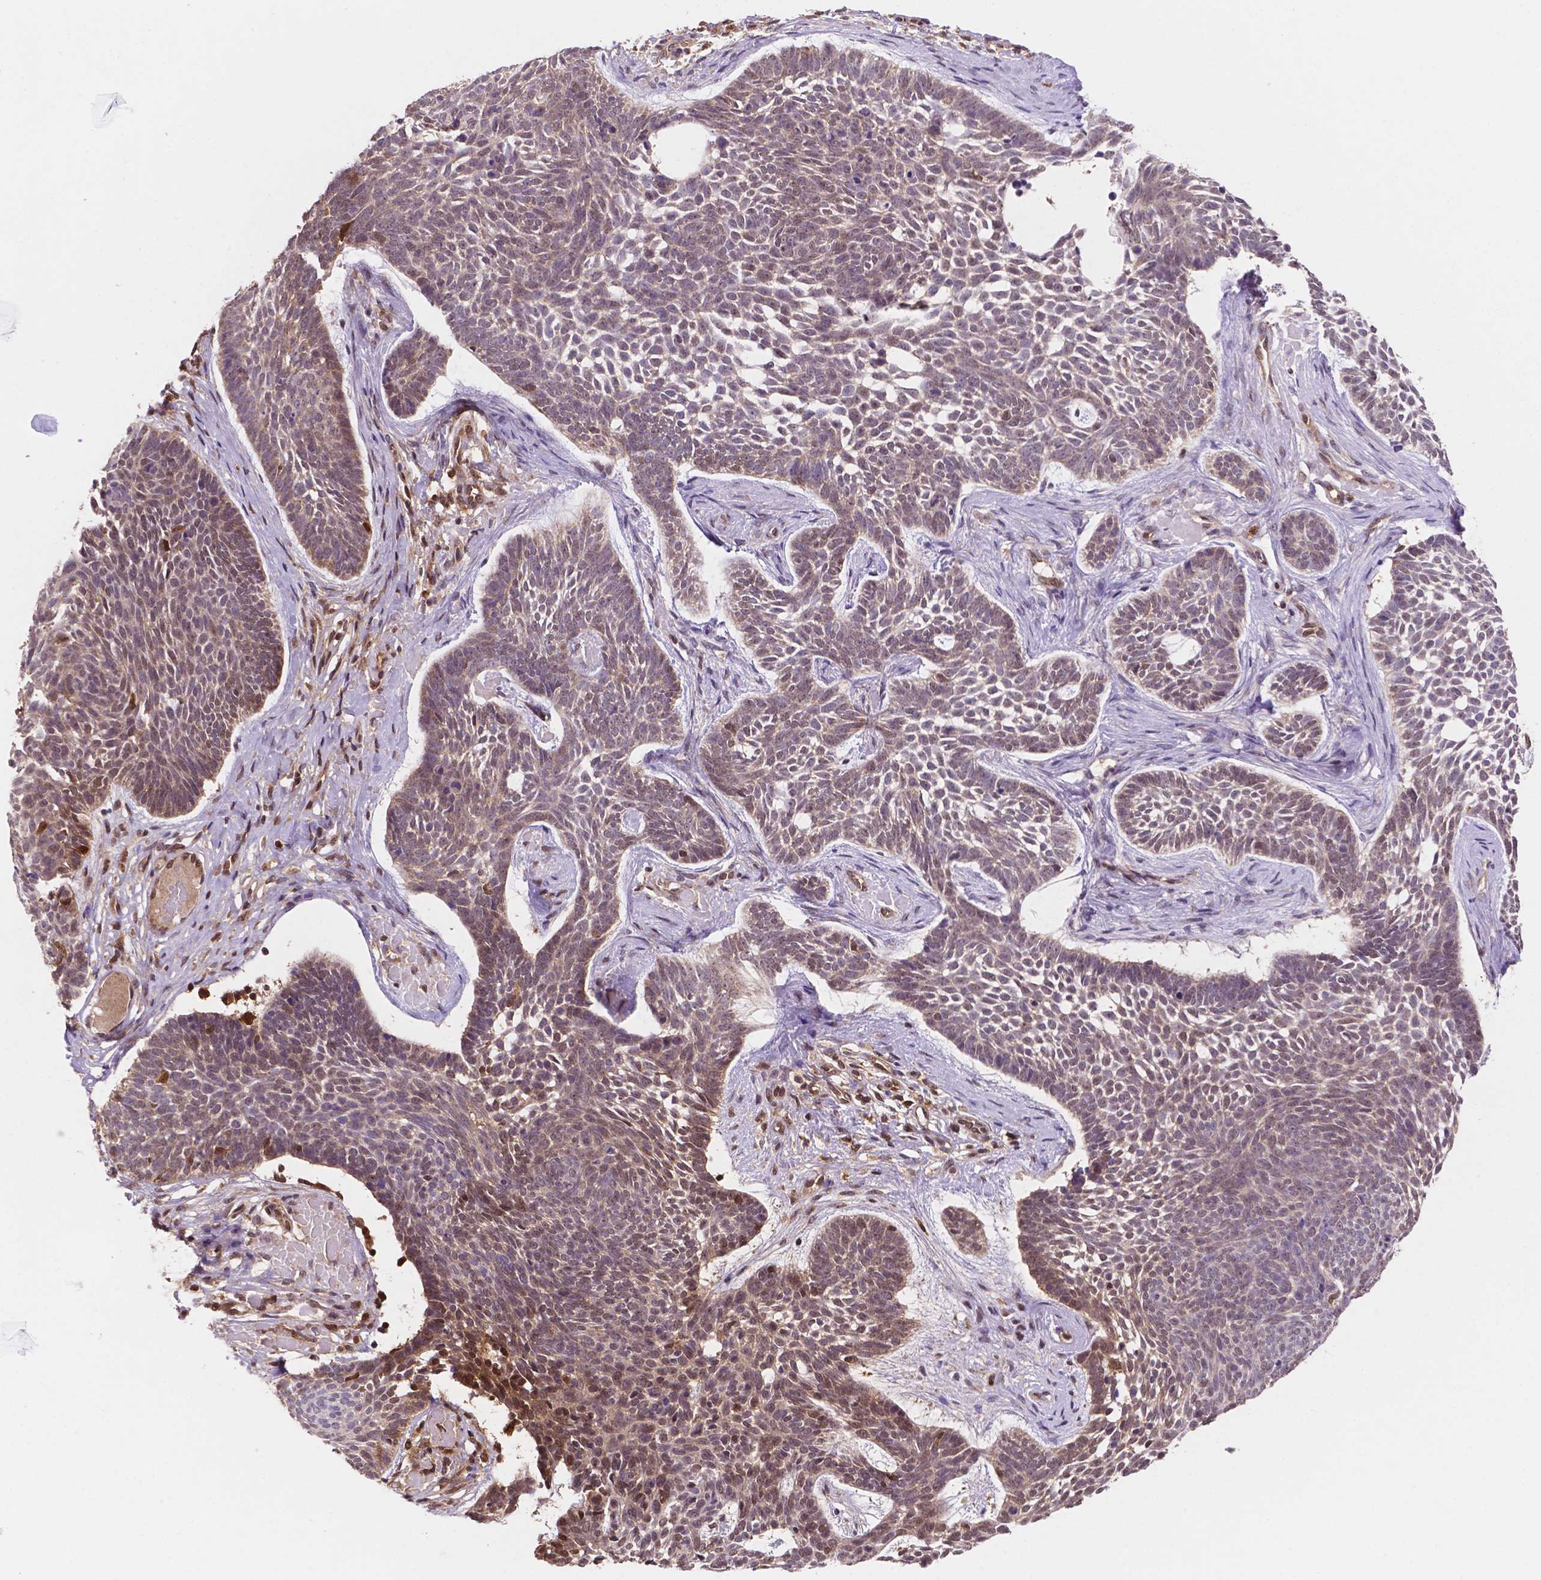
{"staining": {"intensity": "moderate", "quantity": "<25%", "location": "cytoplasmic/membranous,nuclear"}, "tissue": "skin cancer", "cell_type": "Tumor cells", "image_type": "cancer", "snomed": [{"axis": "morphology", "description": "Basal cell carcinoma"}, {"axis": "topography", "description": "Skin"}], "caption": "Human skin cancer stained for a protein (brown) shows moderate cytoplasmic/membranous and nuclear positive positivity in approximately <25% of tumor cells.", "gene": "UBE2L6", "patient": {"sex": "male", "age": 85}}